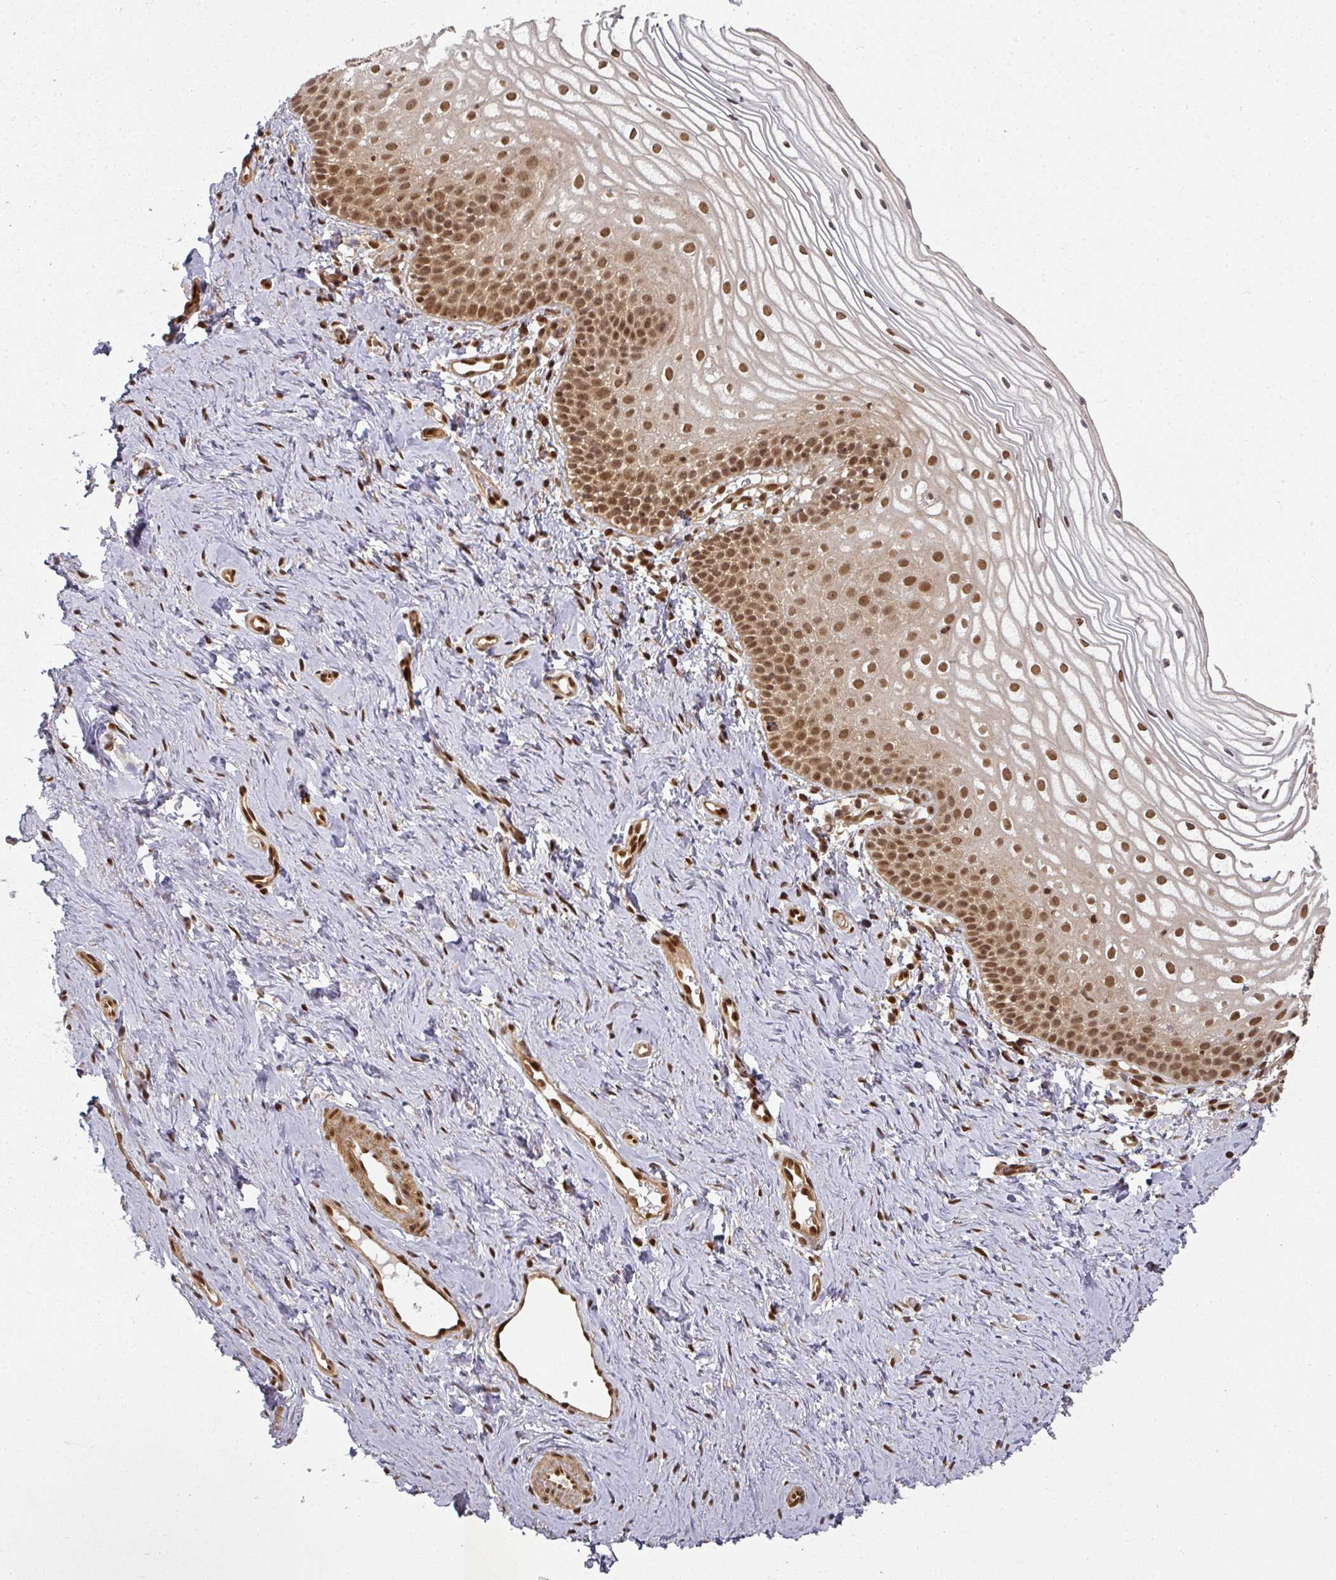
{"staining": {"intensity": "moderate", "quantity": ">75%", "location": "nuclear"}, "tissue": "vagina", "cell_type": "Squamous epithelial cells", "image_type": "normal", "snomed": [{"axis": "morphology", "description": "Normal tissue, NOS"}, {"axis": "topography", "description": "Vagina"}], "caption": "This is a photomicrograph of IHC staining of normal vagina, which shows moderate expression in the nuclear of squamous epithelial cells.", "gene": "SIK3", "patient": {"sex": "female", "age": 56}}